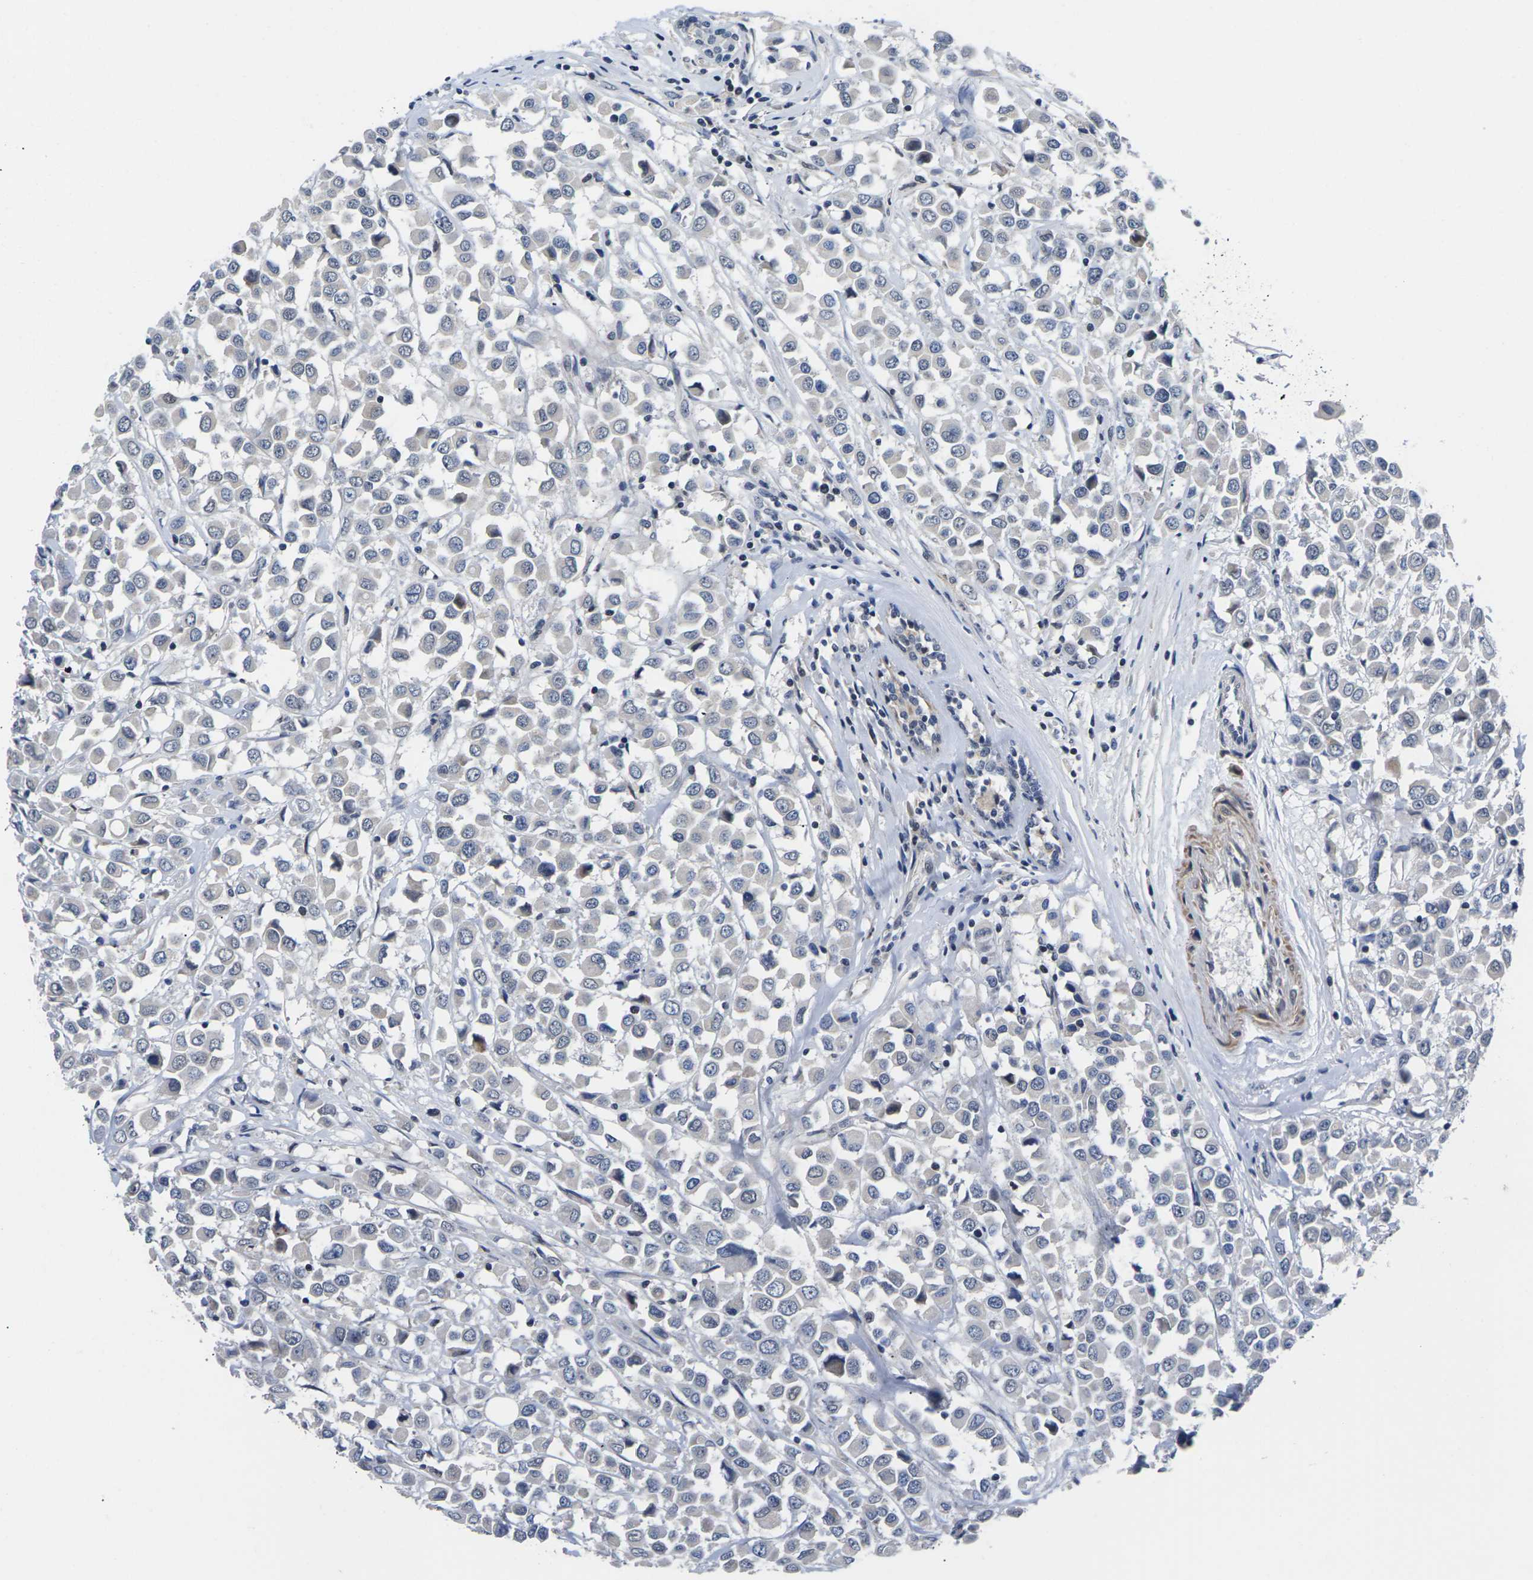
{"staining": {"intensity": "negative", "quantity": "none", "location": "none"}, "tissue": "breast cancer", "cell_type": "Tumor cells", "image_type": "cancer", "snomed": [{"axis": "morphology", "description": "Duct carcinoma"}, {"axis": "topography", "description": "Breast"}], "caption": "High magnification brightfield microscopy of breast cancer stained with DAB (brown) and counterstained with hematoxylin (blue): tumor cells show no significant staining. (DAB IHC, high magnification).", "gene": "ST6GAL2", "patient": {"sex": "female", "age": 61}}